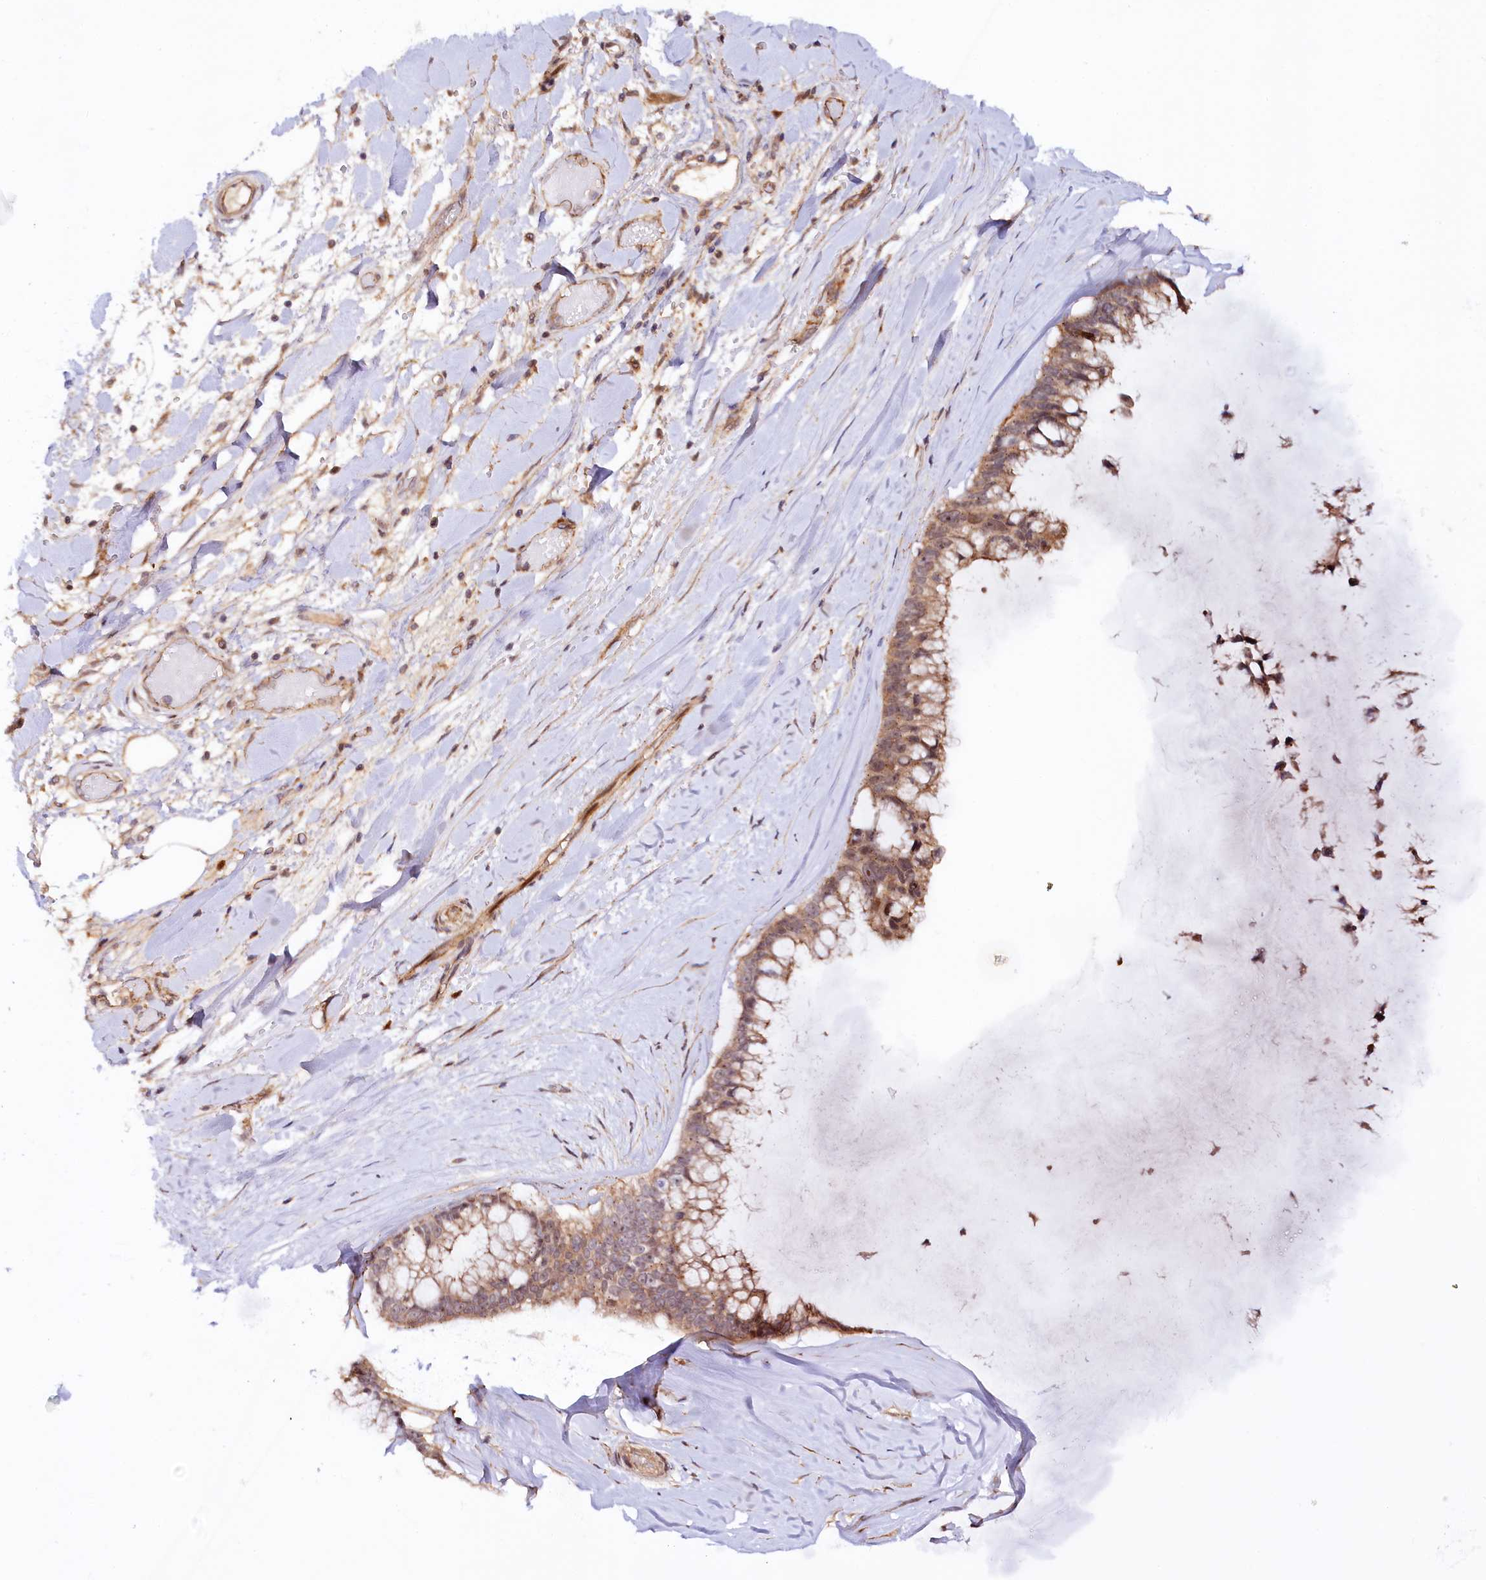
{"staining": {"intensity": "moderate", "quantity": ">75%", "location": "cytoplasmic/membranous,nuclear"}, "tissue": "ovarian cancer", "cell_type": "Tumor cells", "image_type": "cancer", "snomed": [{"axis": "morphology", "description": "Cystadenocarcinoma, mucinous, NOS"}, {"axis": "topography", "description": "Ovary"}], "caption": "Ovarian mucinous cystadenocarcinoma stained for a protein (brown) reveals moderate cytoplasmic/membranous and nuclear positive expression in about >75% of tumor cells.", "gene": "NEDD1", "patient": {"sex": "female", "age": 39}}